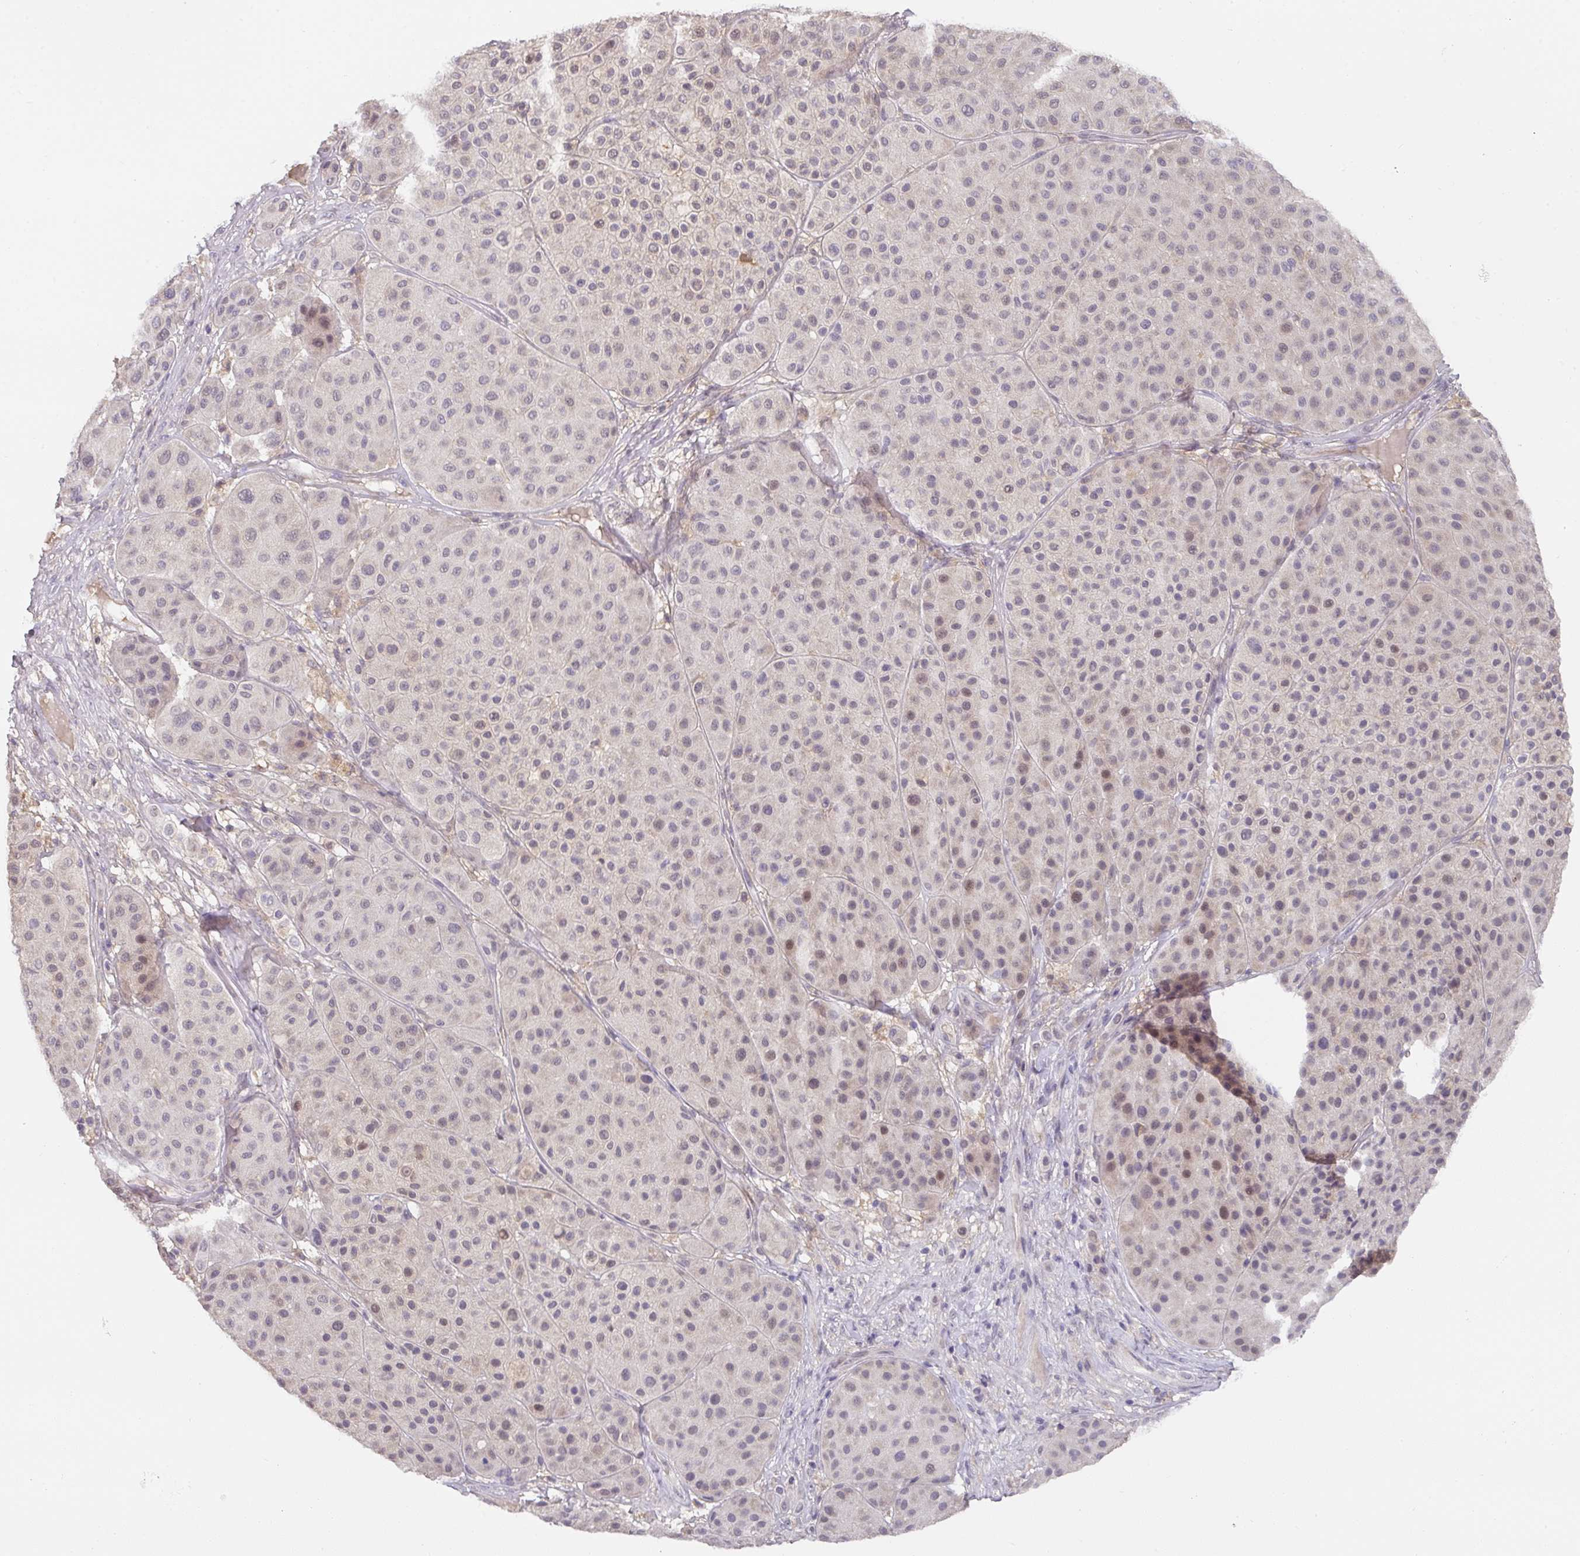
{"staining": {"intensity": "weak", "quantity": "25%-75%", "location": "nuclear"}, "tissue": "melanoma", "cell_type": "Tumor cells", "image_type": "cancer", "snomed": [{"axis": "morphology", "description": "Malignant melanoma, Metastatic site"}, {"axis": "topography", "description": "Smooth muscle"}], "caption": "Melanoma stained for a protein demonstrates weak nuclear positivity in tumor cells. The staining was performed using DAB (3,3'-diaminobenzidine), with brown indicating positive protein expression. Nuclei are stained blue with hematoxylin.", "gene": "FOXN4", "patient": {"sex": "male", "age": 41}}